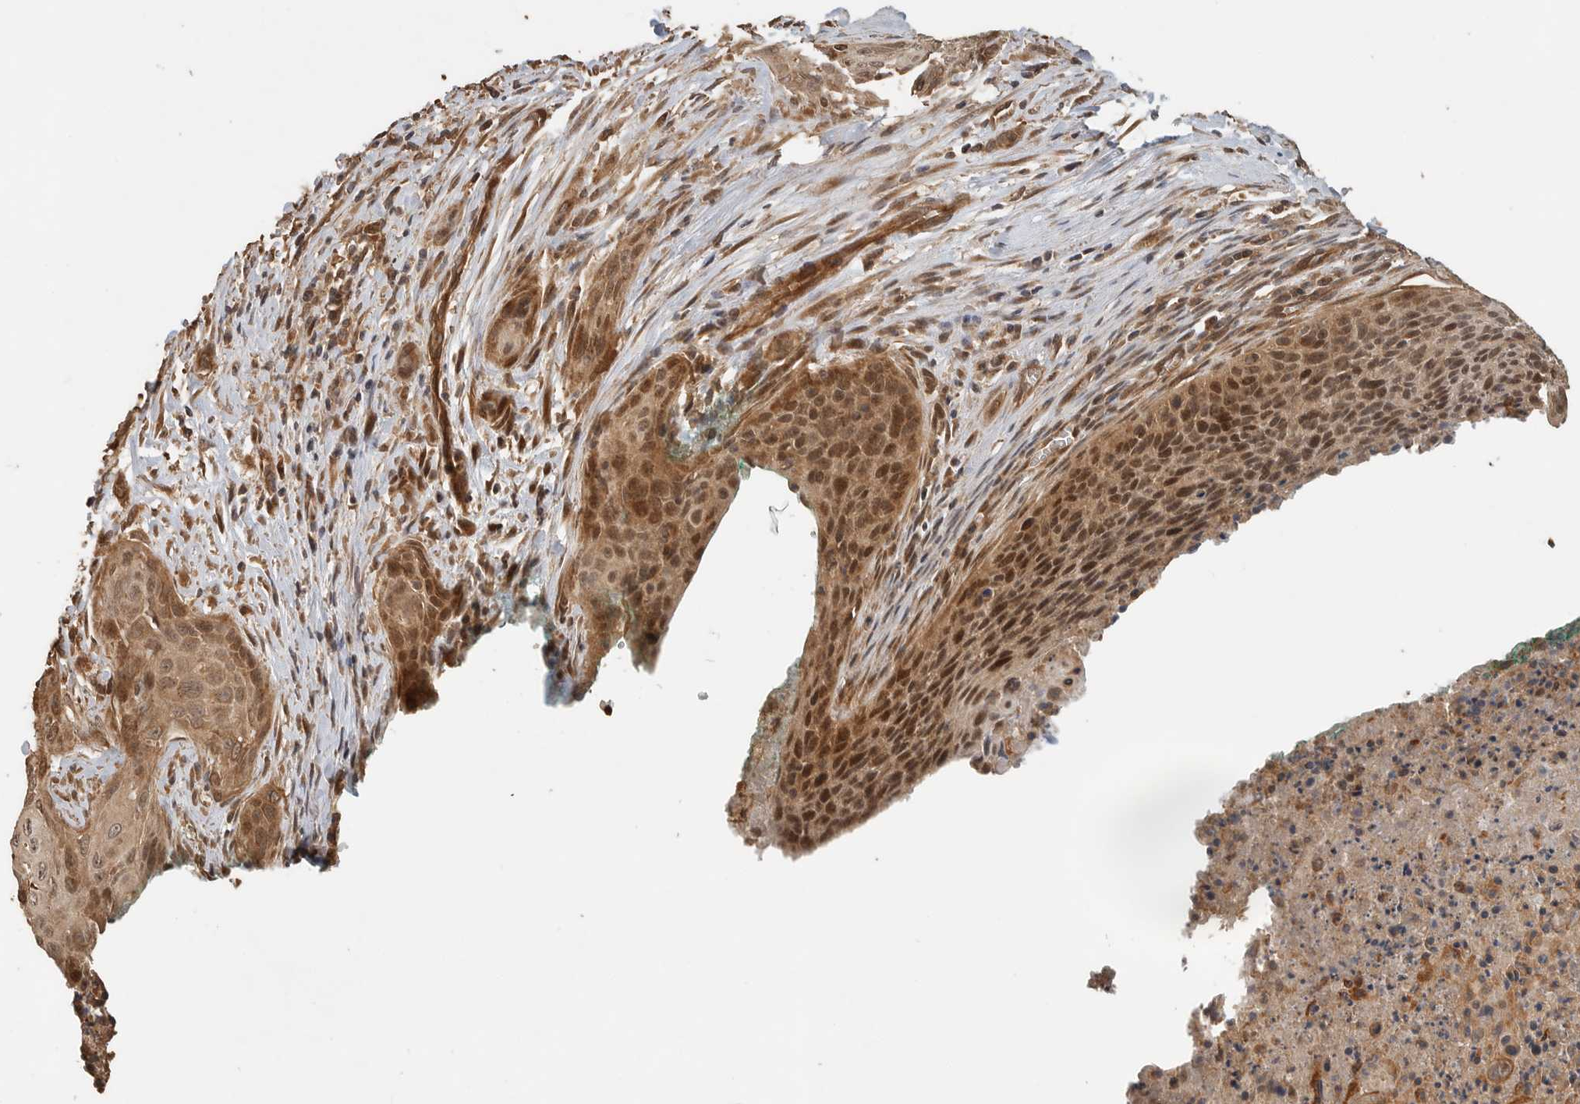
{"staining": {"intensity": "moderate", "quantity": "25%-75%", "location": "cytoplasmic/membranous,nuclear"}, "tissue": "cervical cancer", "cell_type": "Tumor cells", "image_type": "cancer", "snomed": [{"axis": "morphology", "description": "Squamous cell carcinoma, NOS"}, {"axis": "topography", "description": "Cervix"}], "caption": "Immunohistochemical staining of cervical cancer reveals medium levels of moderate cytoplasmic/membranous and nuclear expression in about 25%-75% of tumor cells.", "gene": "OTUD6B", "patient": {"sex": "female", "age": 55}}